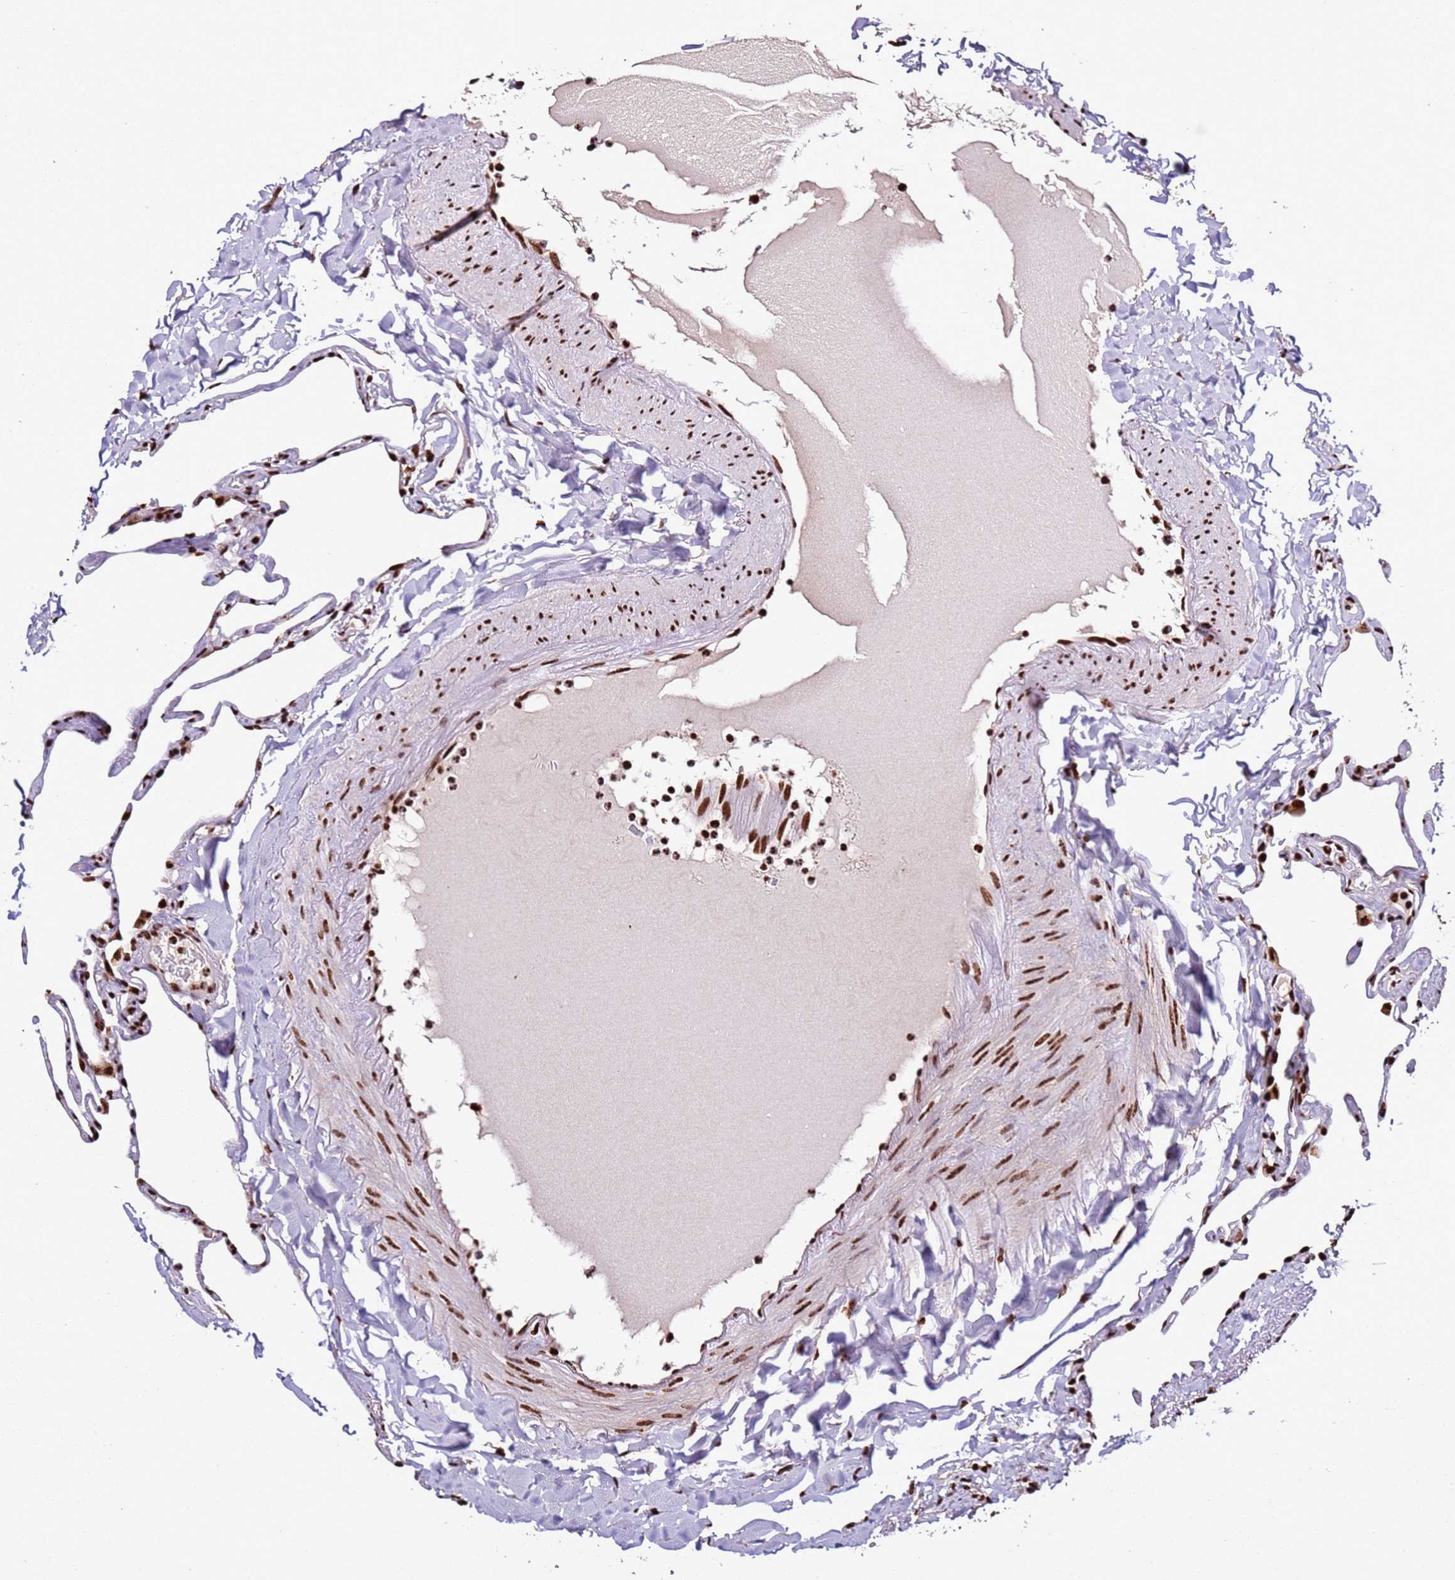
{"staining": {"intensity": "strong", "quantity": ">75%", "location": "nuclear"}, "tissue": "lung", "cell_type": "Alveolar cells", "image_type": "normal", "snomed": [{"axis": "morphology", "description": "Normal tissue, NOS"}, {"axis": "topography", "description": "Lung"}], "caption": "Immunohistochemistry (DAB) staining of unremarkable lung exhibits strong nuclear protein staining in about >75% of alveolar cells. (Stains: DAB in brown, nuclei in blue, Microscopy: brightfield microscopy at high magnification).", "gene": "C6orf226", "patient": {"sex": "male", "age": 65}}